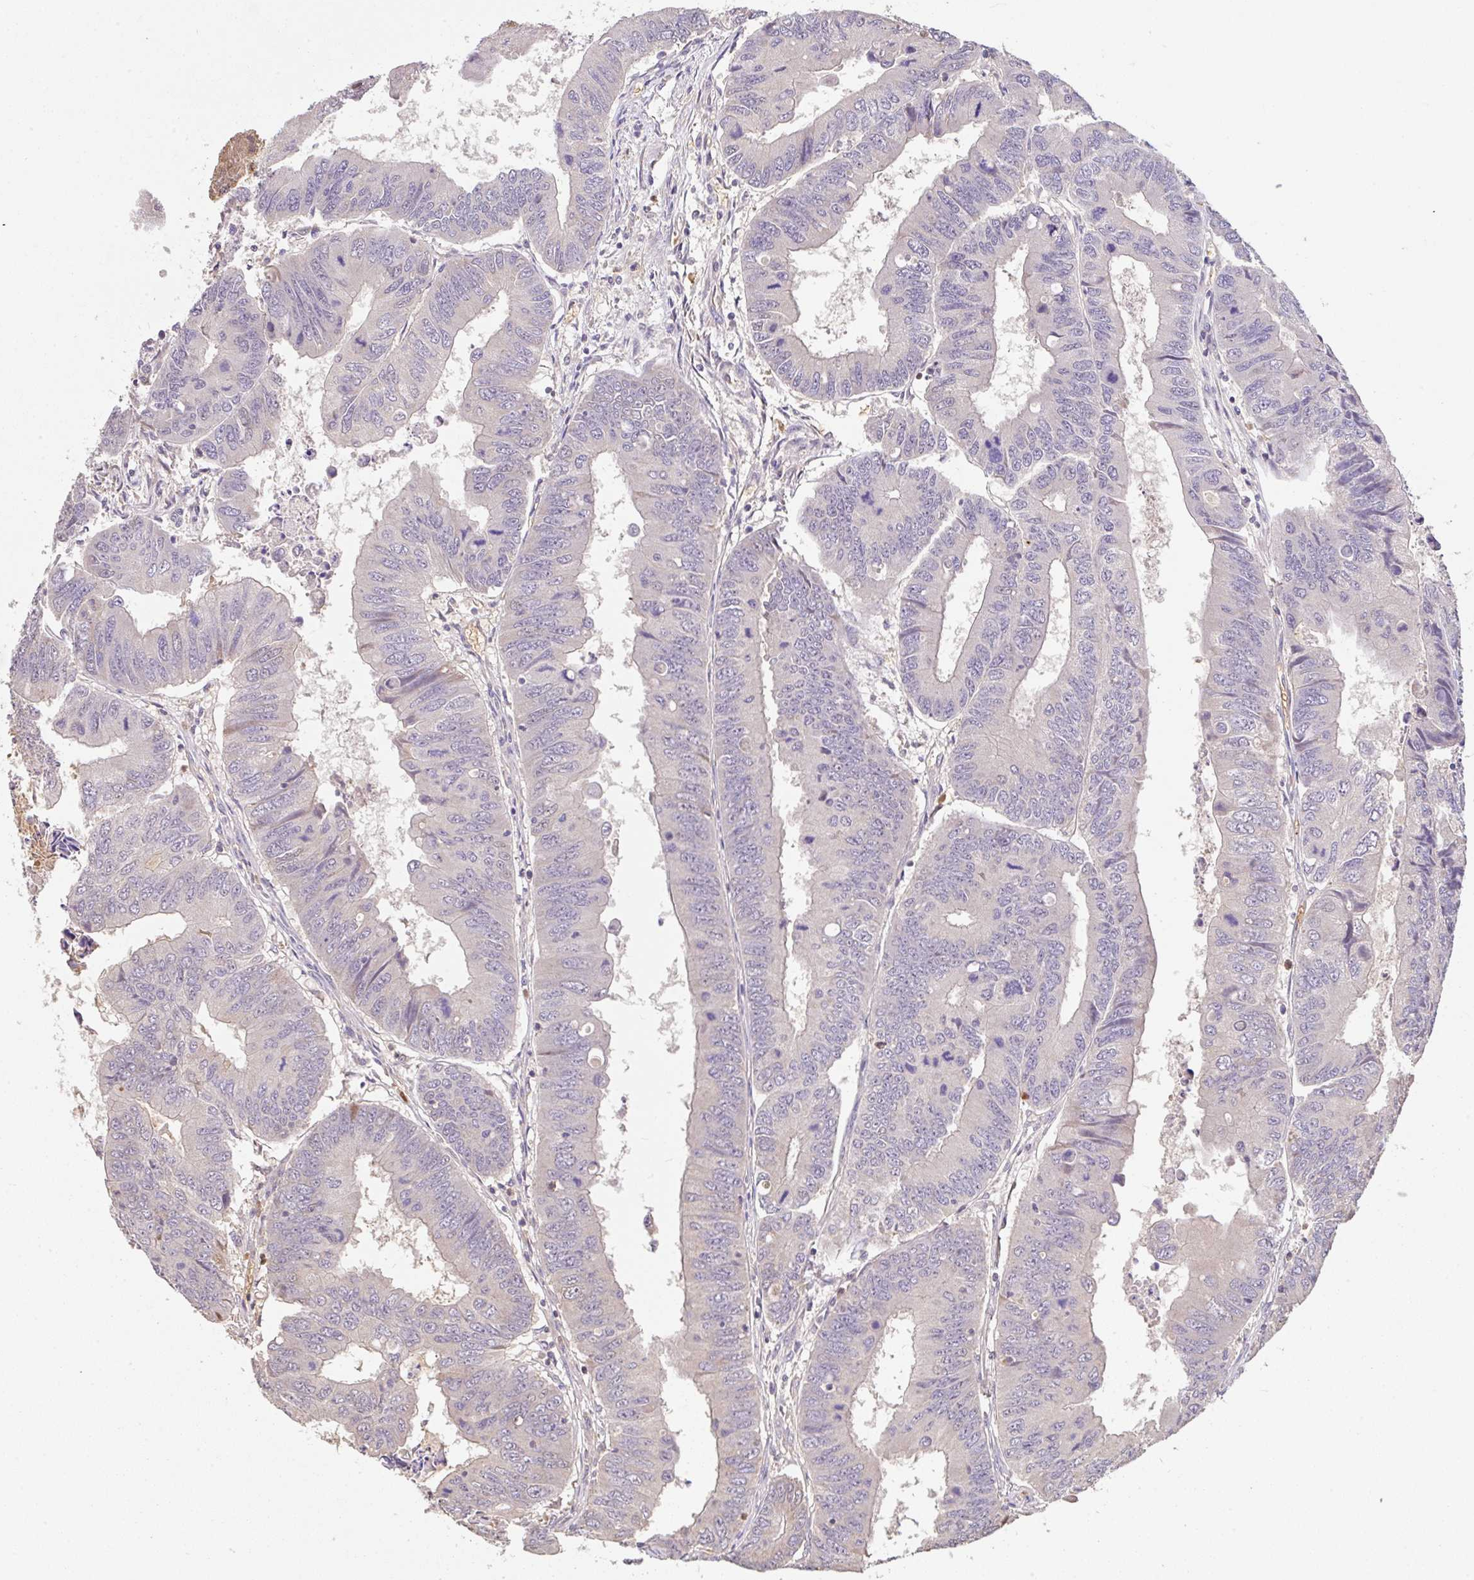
{"staining": {"intensity": "negative", "quantity": "none", "location": "none"}, "tissue": "colorectal cancer", "cell_type": "Tumor cells", "image_type": "cancer", "snomed": [{"axis": "morphology", "description": "Adenocarcinoma, NOS"}, {"axis": "topography", "description": "Colon"}], "caption": "A histopathology image of colorectal cancer stained for a protein displays no brown staining in tumor cells.", "gene": "C1QTNF9B", "patient": {"sex": "male", "age": 53}}